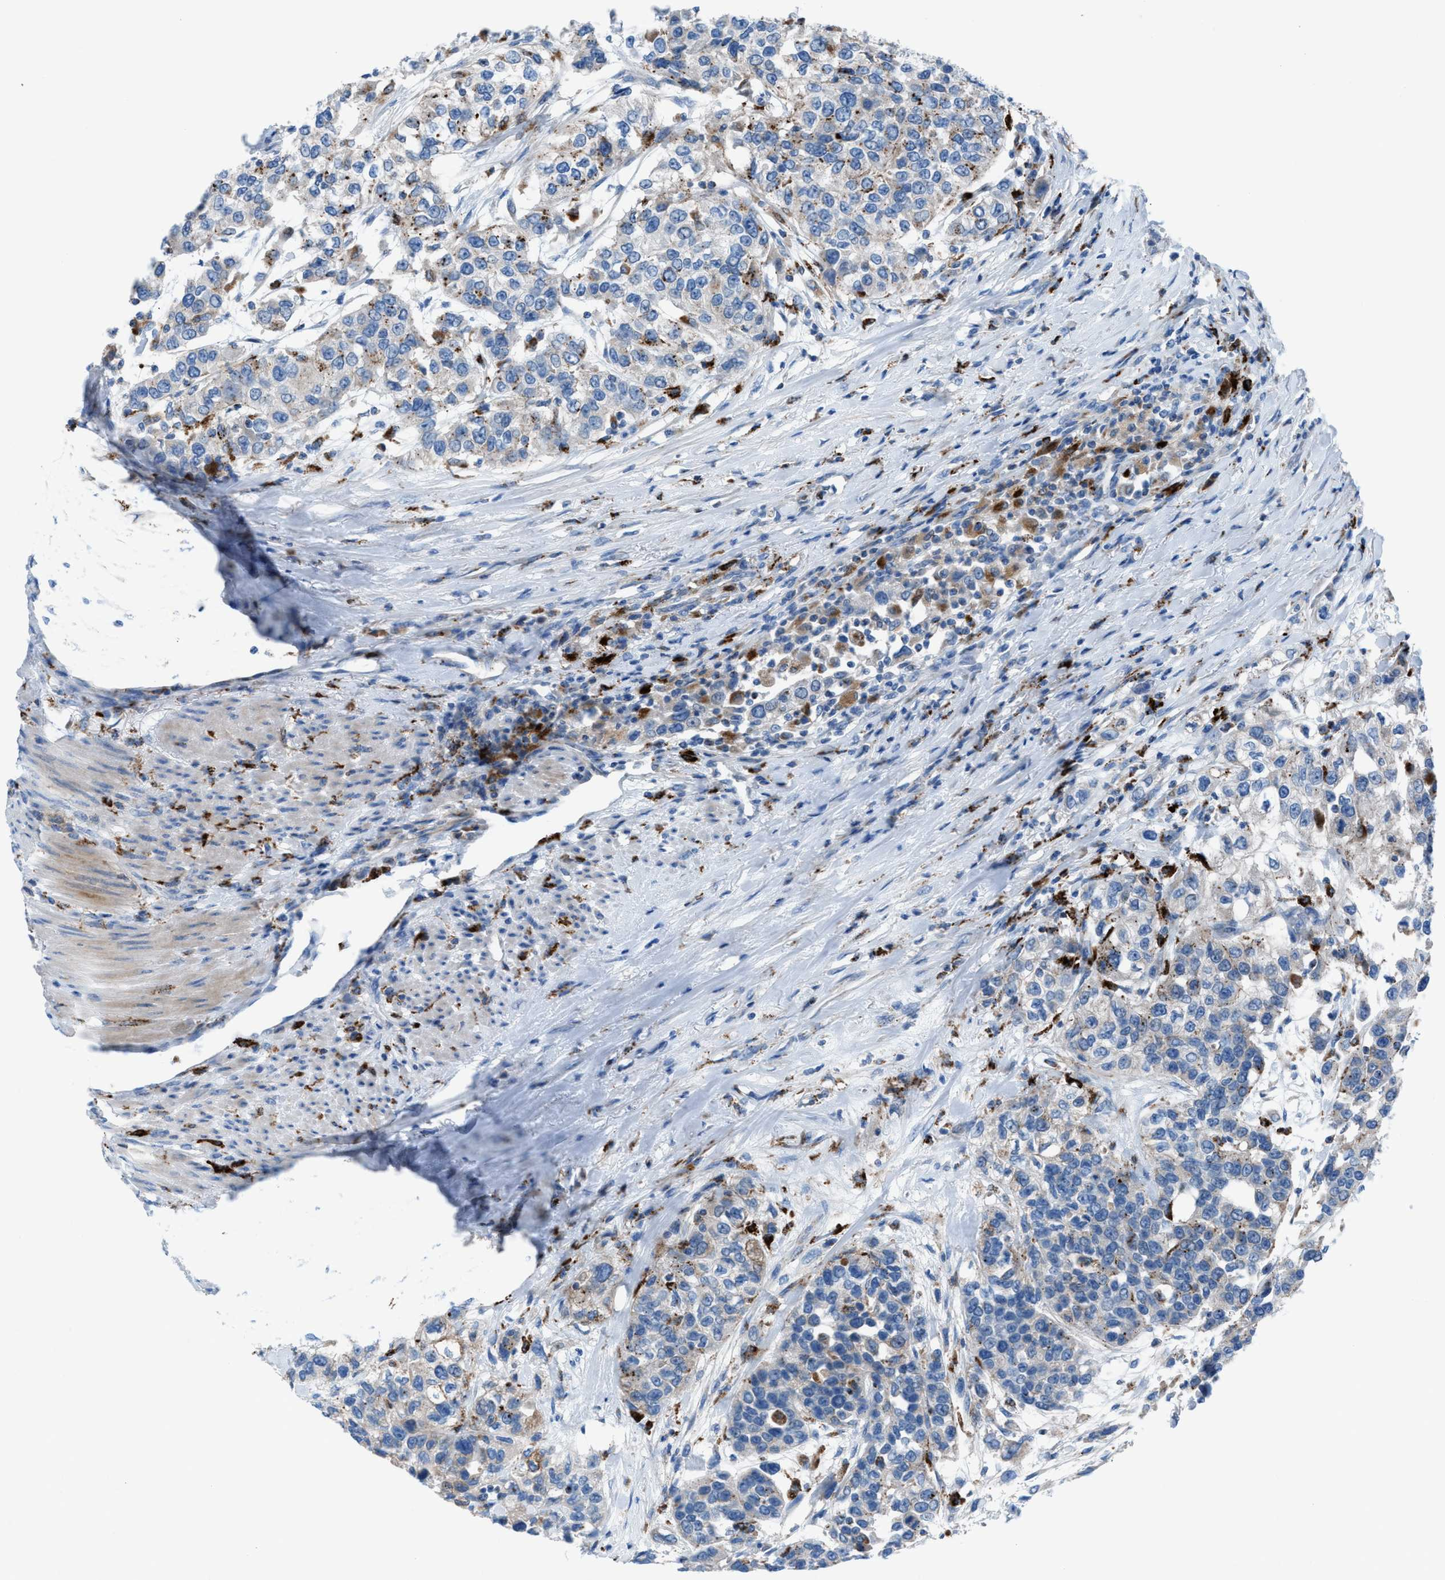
{"staining": {"intensity": "weak", "quantity": "<25%", "location": "cytoplasmic/membranous"}, "tissue": "urothelial cancer", "cell_type": "Tumor cells", "image_type": "cancer", "snomed": [{"axis": "morphology", "description": "Urothelial carcinoma, High grade"}, {"axis": "topography", "description": "Urinary bladder"}], "caption": "The IHC photomicrograph has no significant positivity in tumor cells of urothelial cancer tissue.", "gene": "CD1B", "patient": {"sex": "female", "age": 80}}